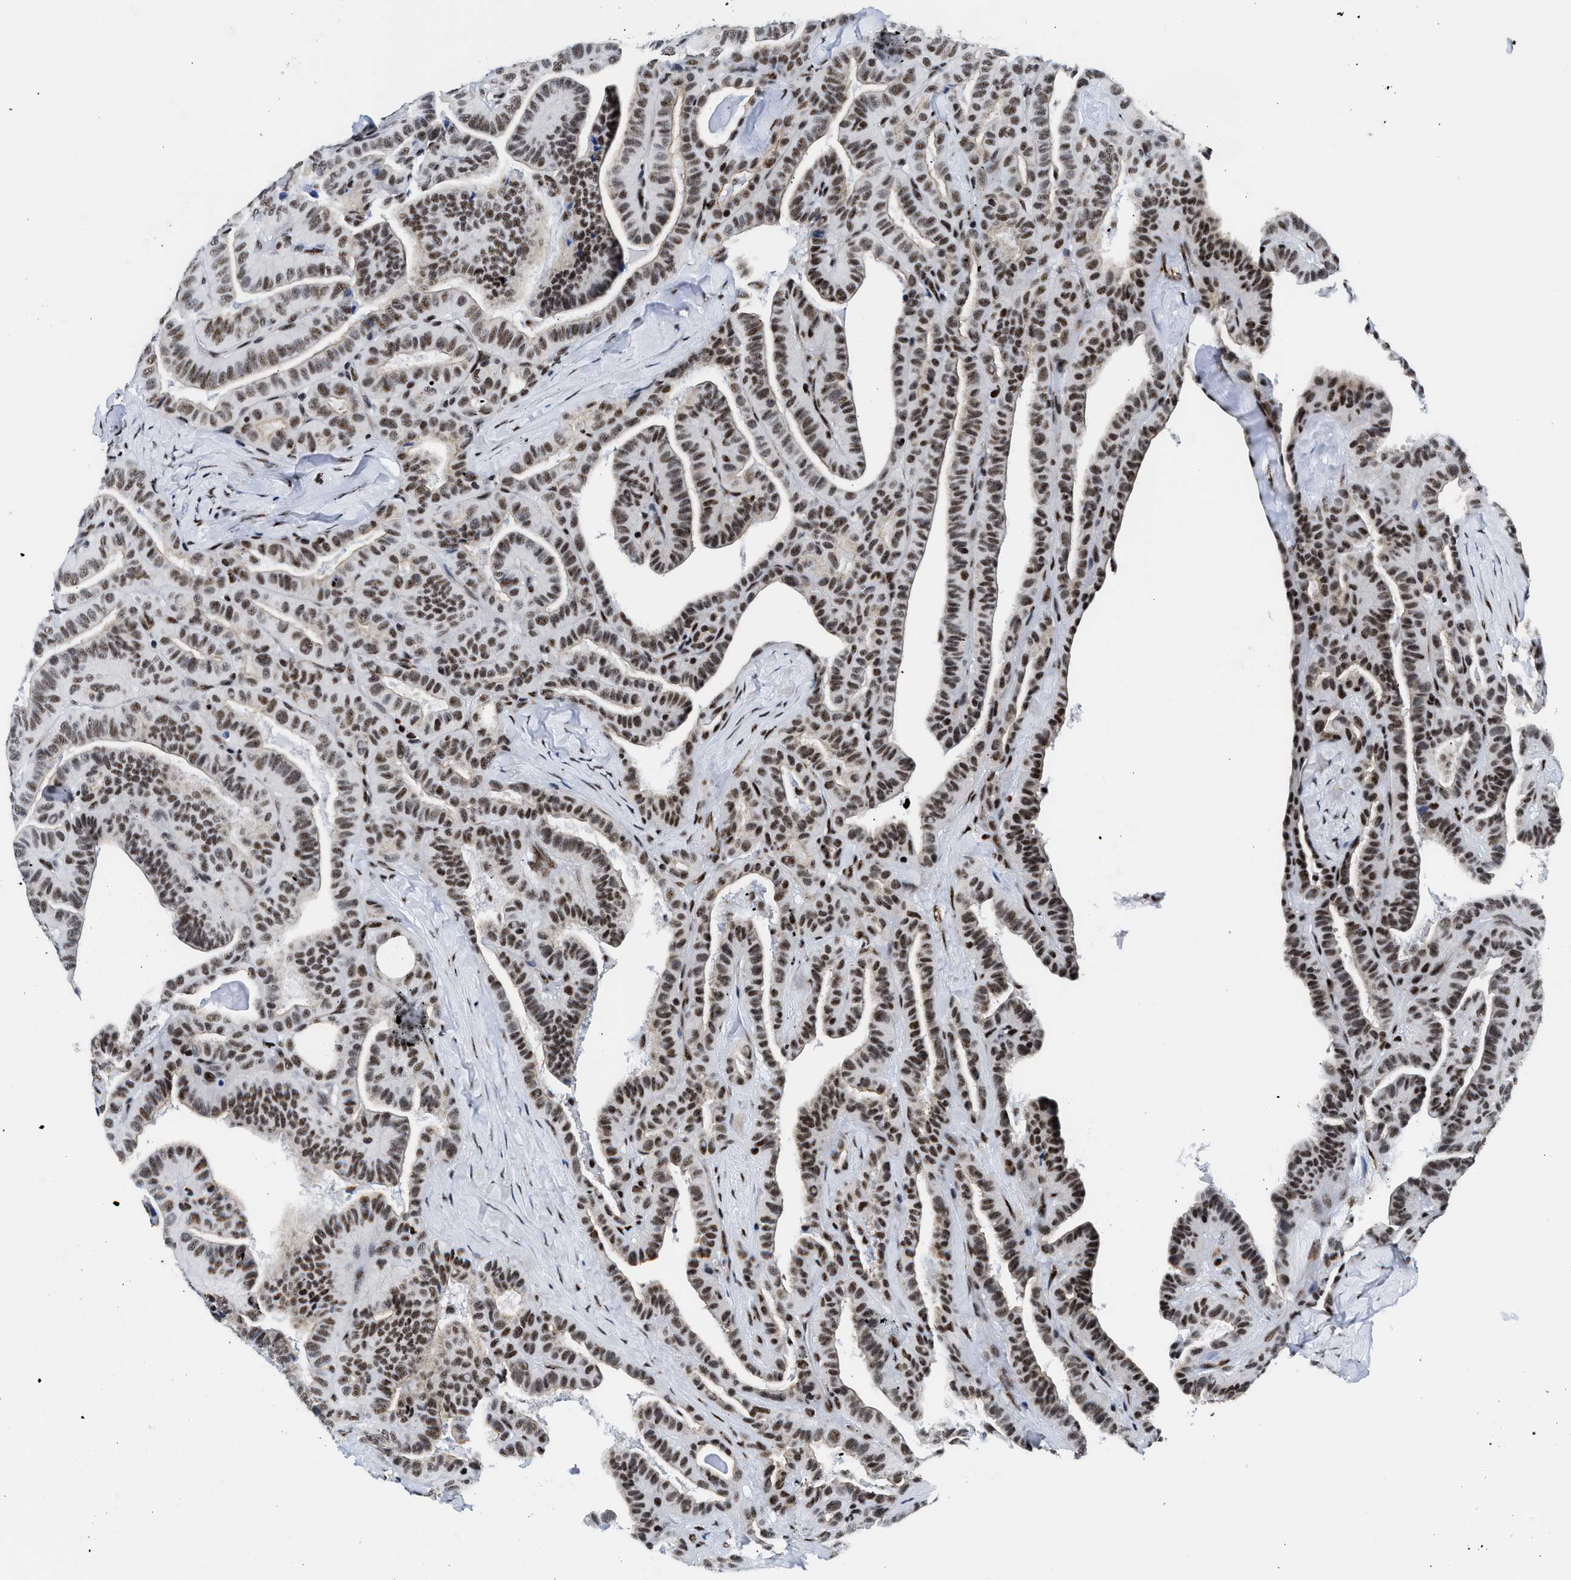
{"staining": {"intensity": "moderate", "quantity": ">75%", "location": "nuclear"}, "tissue": "thyroid cancer", "cell_type": "Tumor cells", "image_type": "cancer", "snomed": [{"axis": "morphology", "description": "Papillary adenocarcinoma, NOS"}, {"axis": "topography", "description": "Thyroid gland"}], "caption": "Immunohistochemistry (IHC) of papillary adenocarcinoma (thyroid) reveals medium levels of moderate nuclear staining in approximately >75% of tumor cells. (IHC, brightfield microscopy, high magnification).", "gene": "RBM8A", "patient": {"sex": "male", "age": 77}}